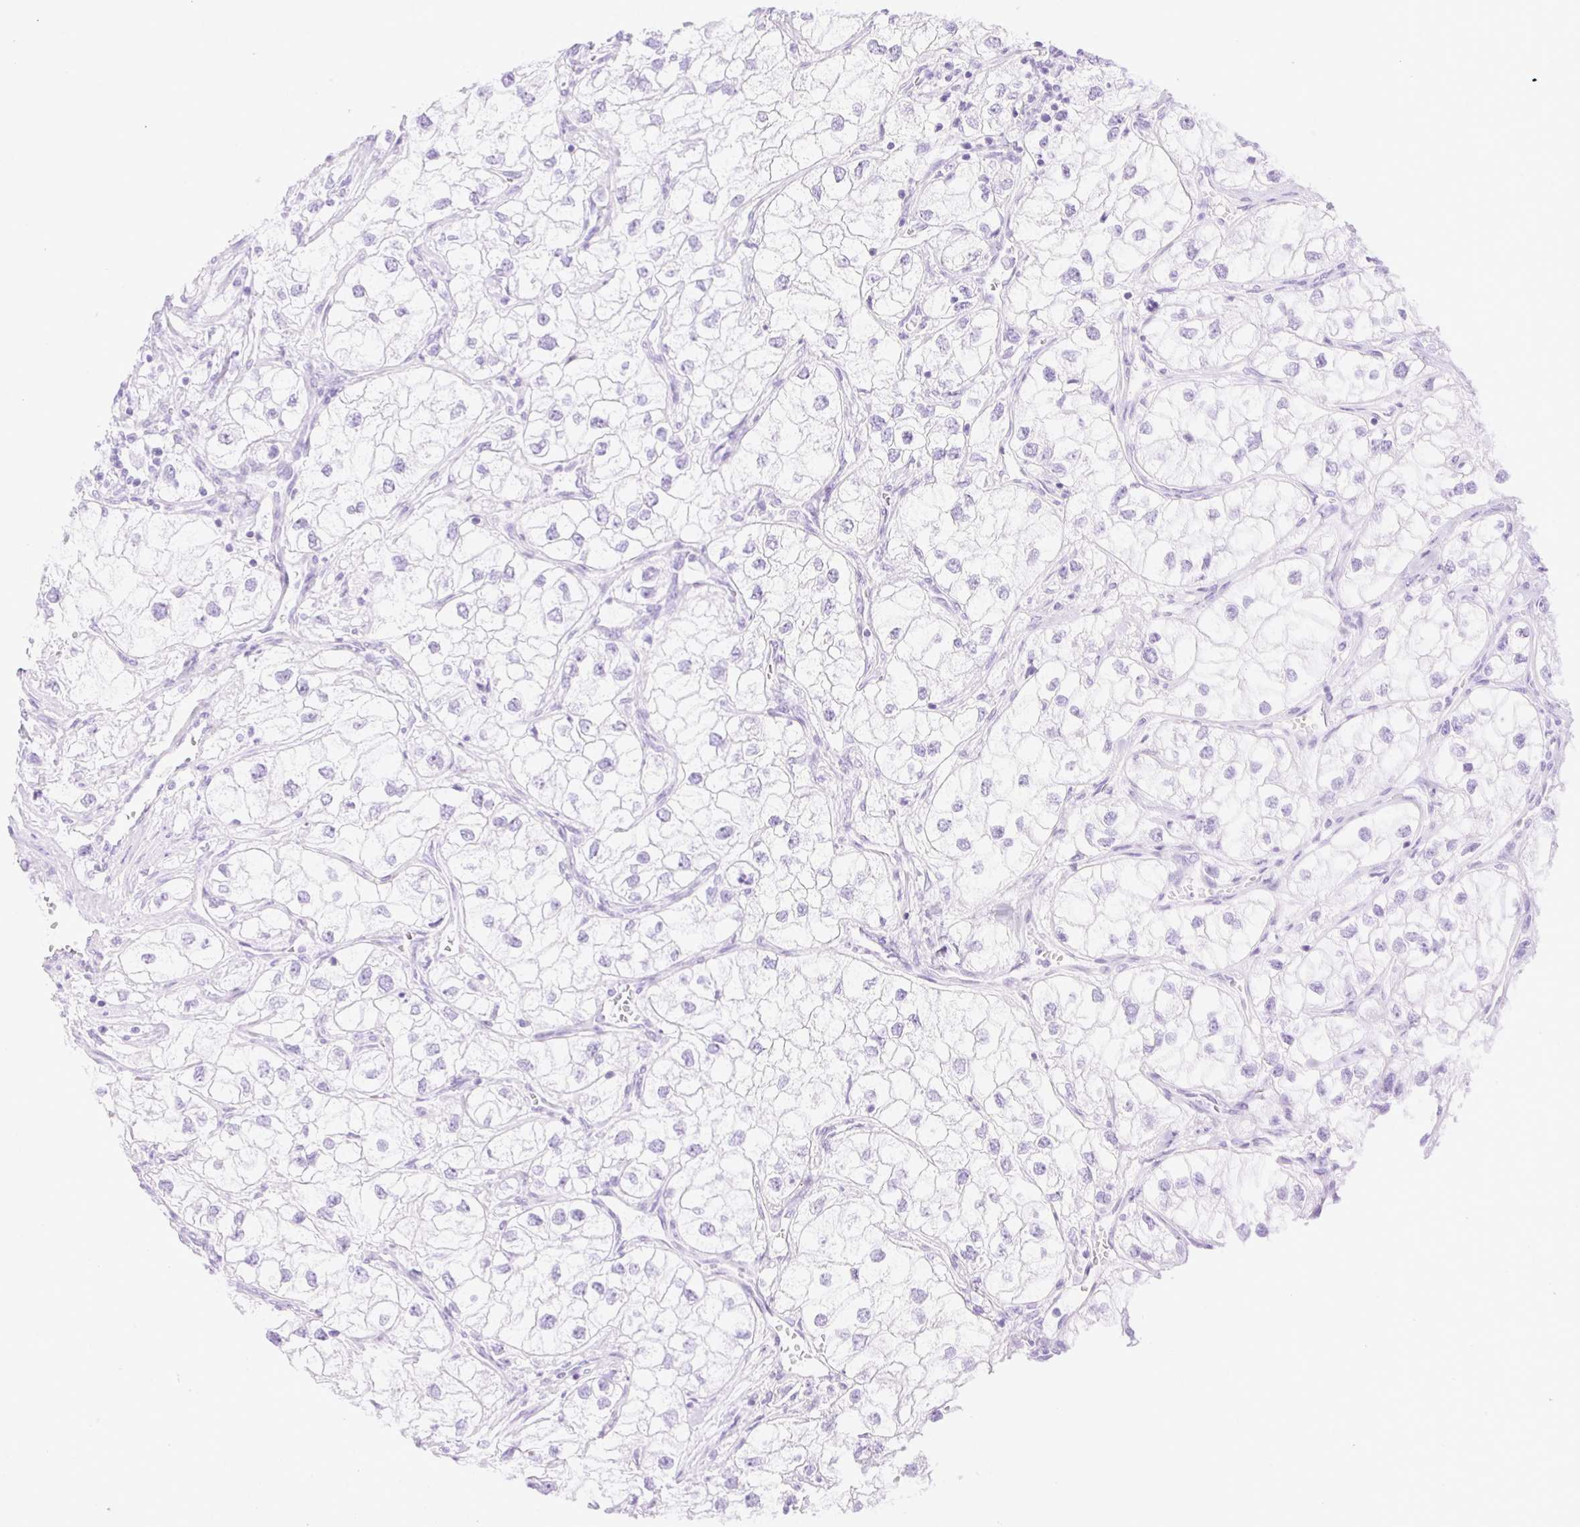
{"staining": {"intensity": "negative", "quantity": "none", "location": "none"}, "tissue": "renal cancer", "cell_type": "Tumor cells", "image_type": "cancer", "snomed": [{"axis": "morphology", "description": "Adenocarcinoma, NOS"}, {"axis": "topography", "description": "Kidney"}], "caption": "IHC histopathology image of adenocarcinoma (renal) stained for a protein (brown), which shows no staining in tumor cells.", "gene": "RIPPLY3", "patient": {"sex": "male", "age": 59}}